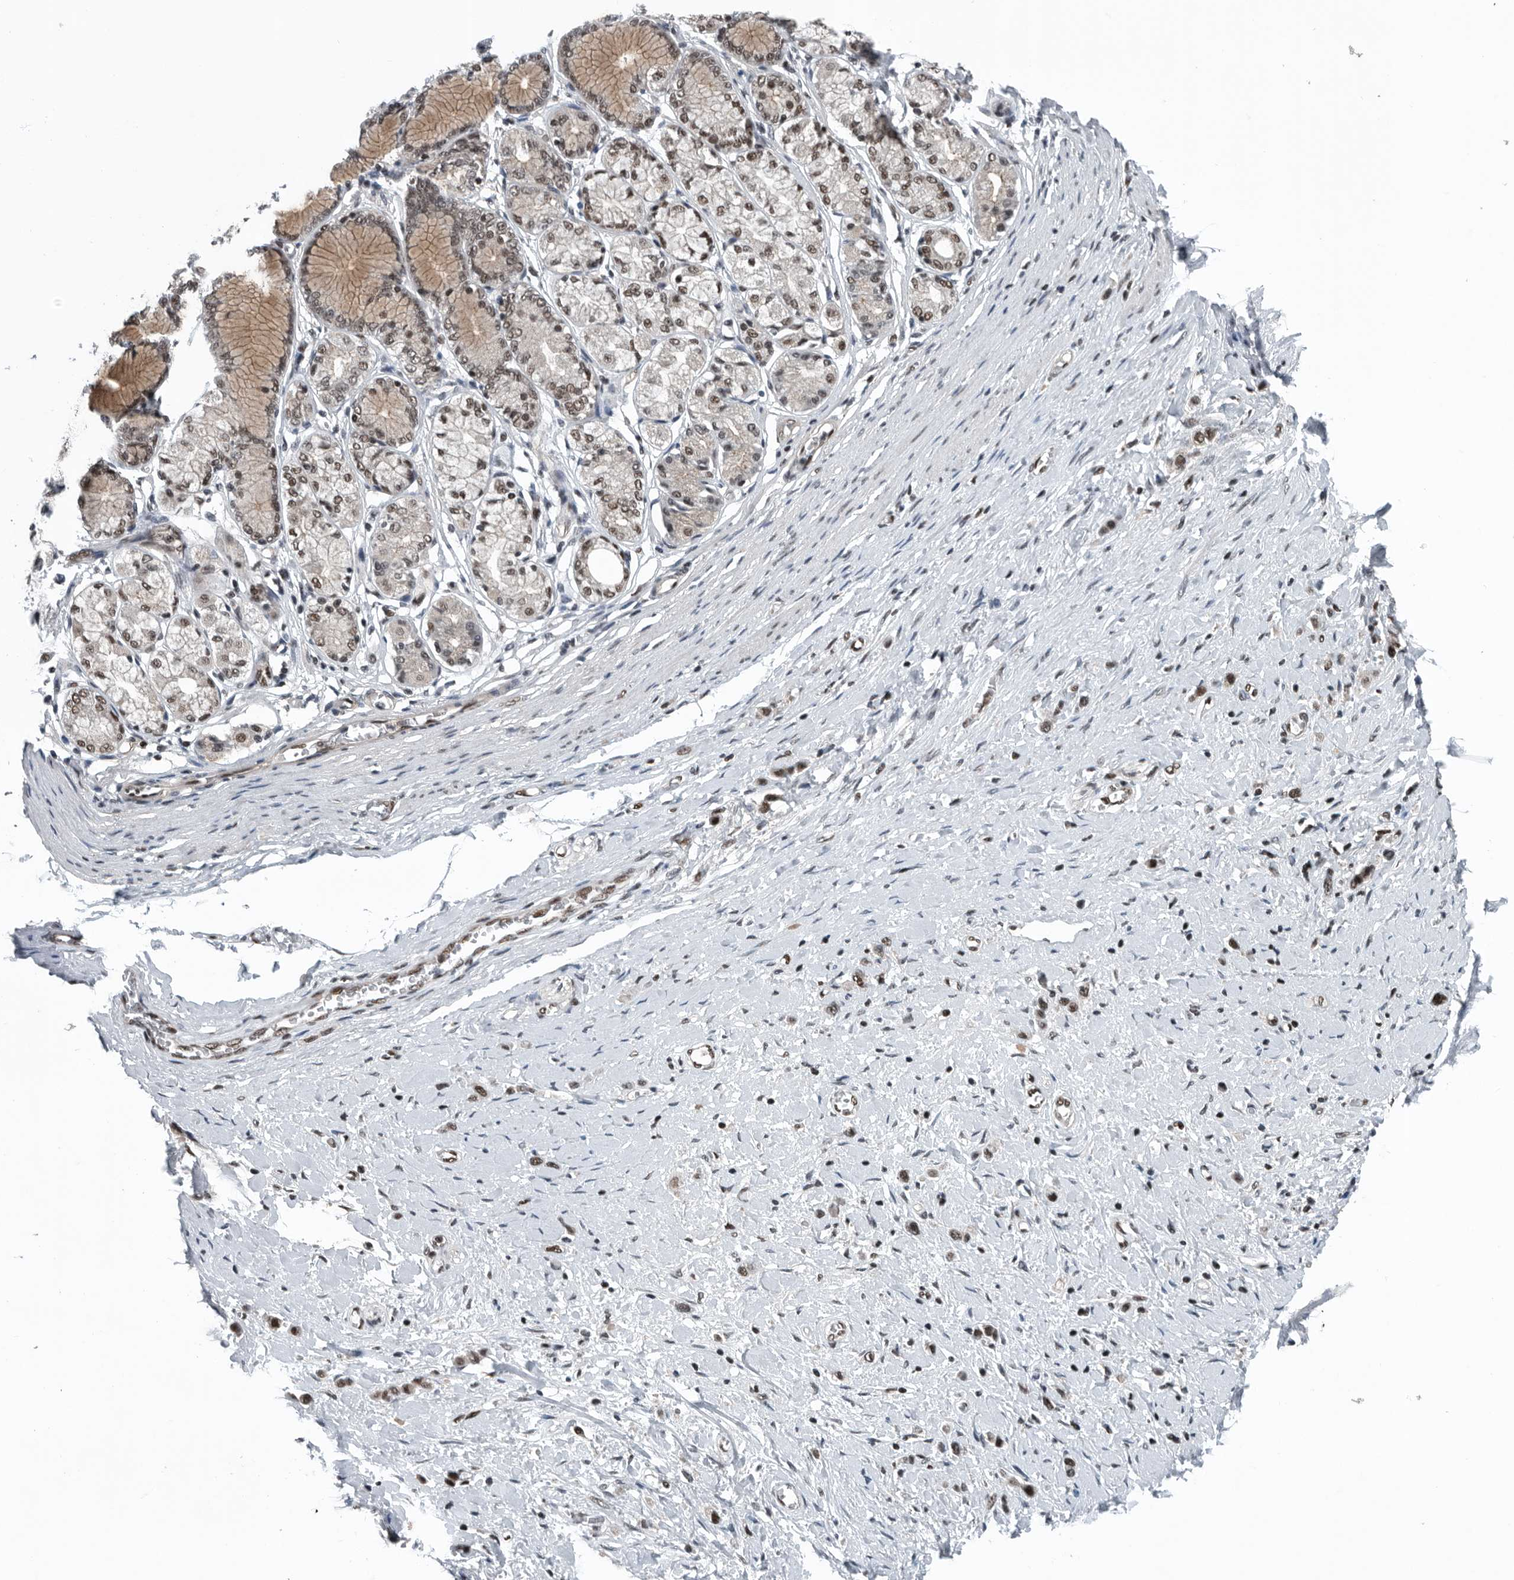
{"staining": {"intensity": "weak", "quantity": ">75%", "location": "nuclear"}, "tissue": "stomach cancer", "cell_type": "Tumor cells", "image_type": "cancer", "snomed": [{"axis": "morphology", "description": "Adenocarcinoma, NOS"}, {"axis": "topography", "description": "Stomach"}], "caption": "Human stomach adenocarcinoma stained with a protein marker exhibits weak staining in tumor cells.", "gene": "SENP7", "patient": {"sex": "female", "age": 65}}